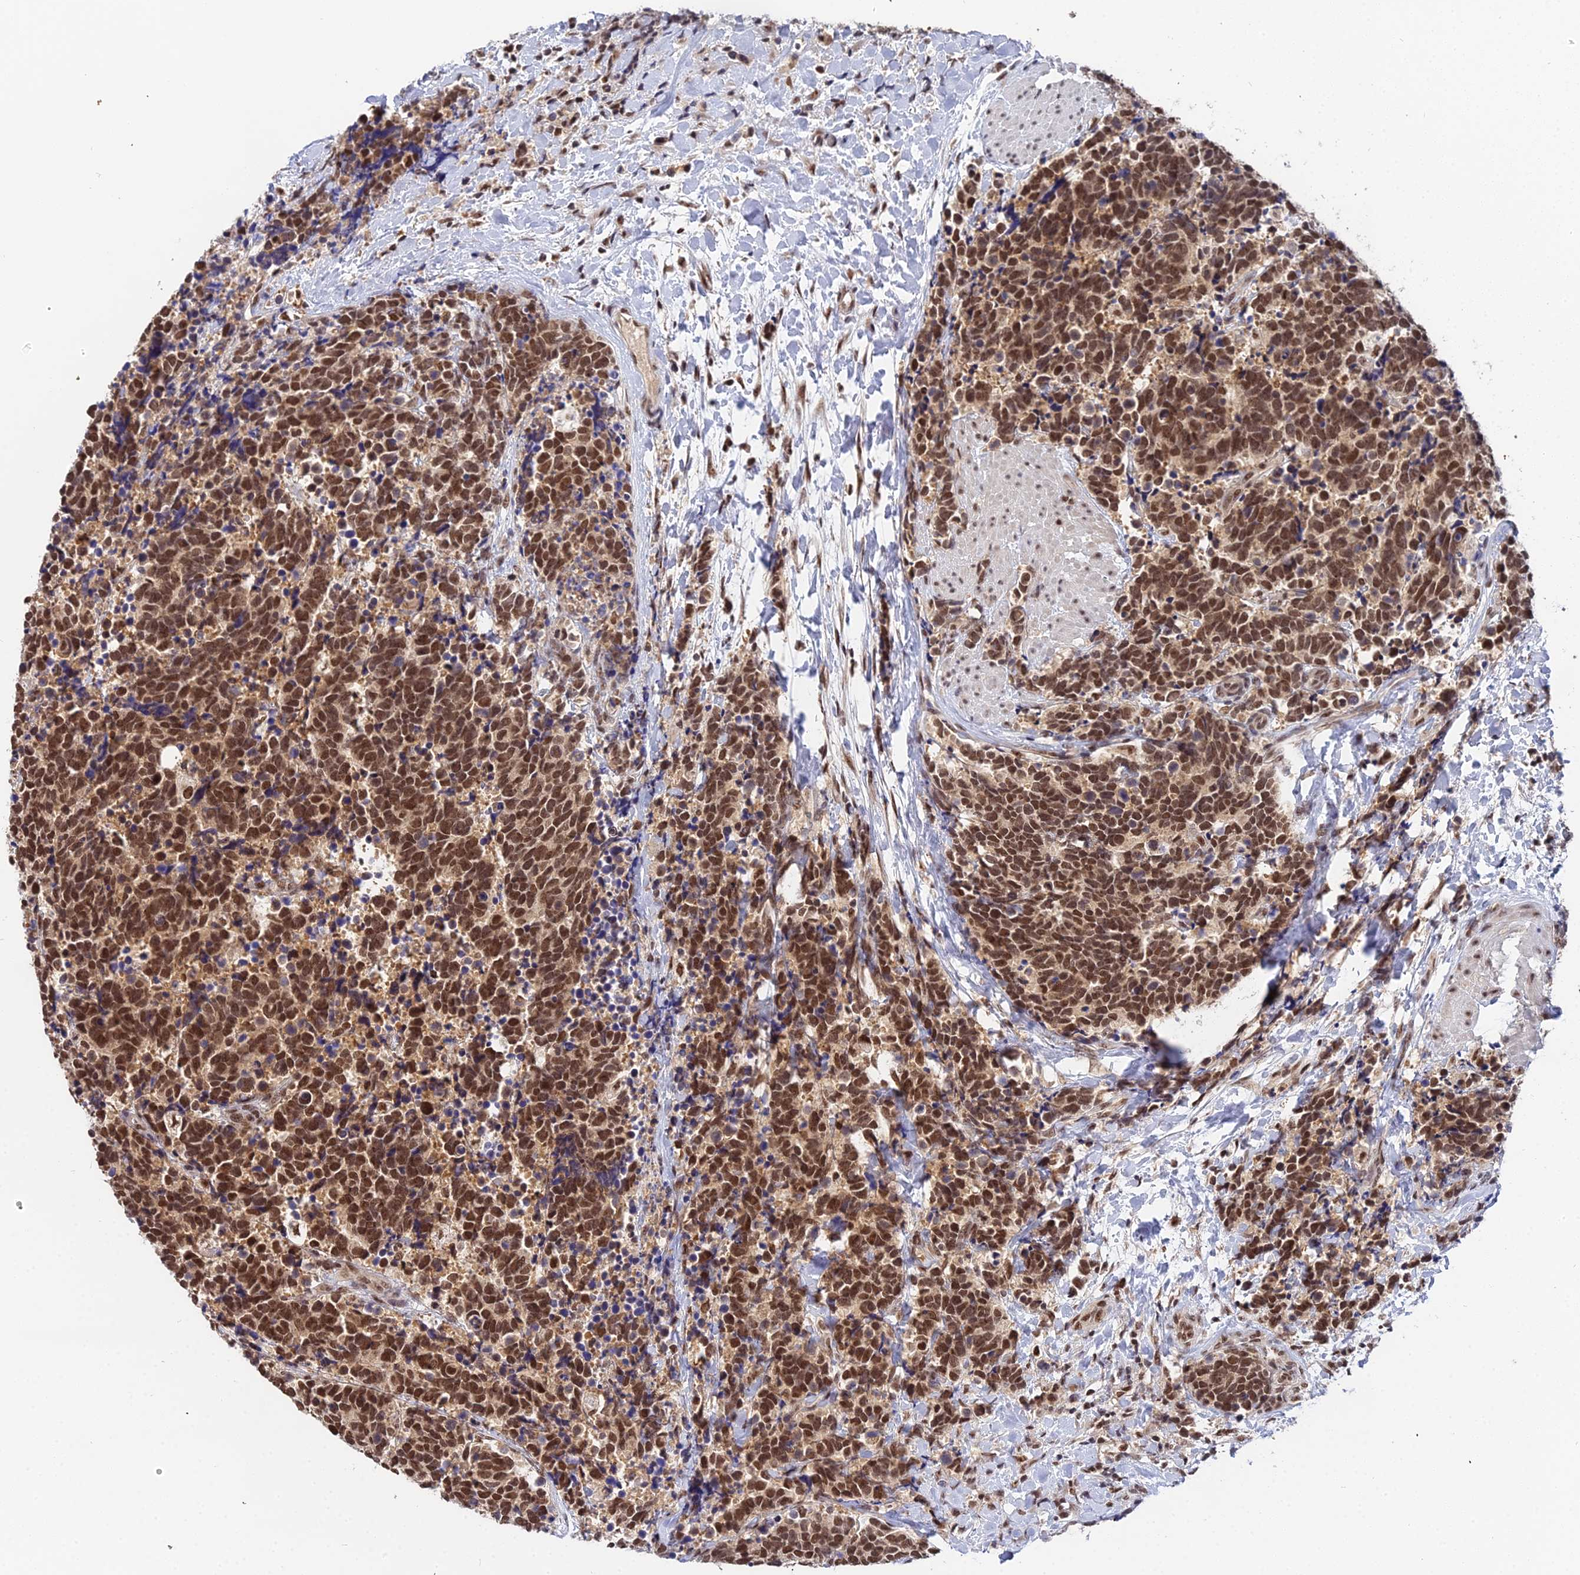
{"staining": {"intensity": "strong", "quantity": ">75%", "location": "nuclear"}, "tissue": "carcinoid", "cell_type": "Tumor cells", "image_type": "cancer", "snomed": [{"axis": "morphology", "description": "Carcinoma, NOS"}, {"axis": "morphology", "description": "Carcinoid, malignant, NOS"}, {"axis": "topography", "description": "Prostate"}], "caption": "Carcinoma was stained to show a protein in brown. There is high levels of strong nuclear staining in about >75% of tumor cells.", "gene": "EXOSC3", "patient": {"sex": "male", "age": 57}}